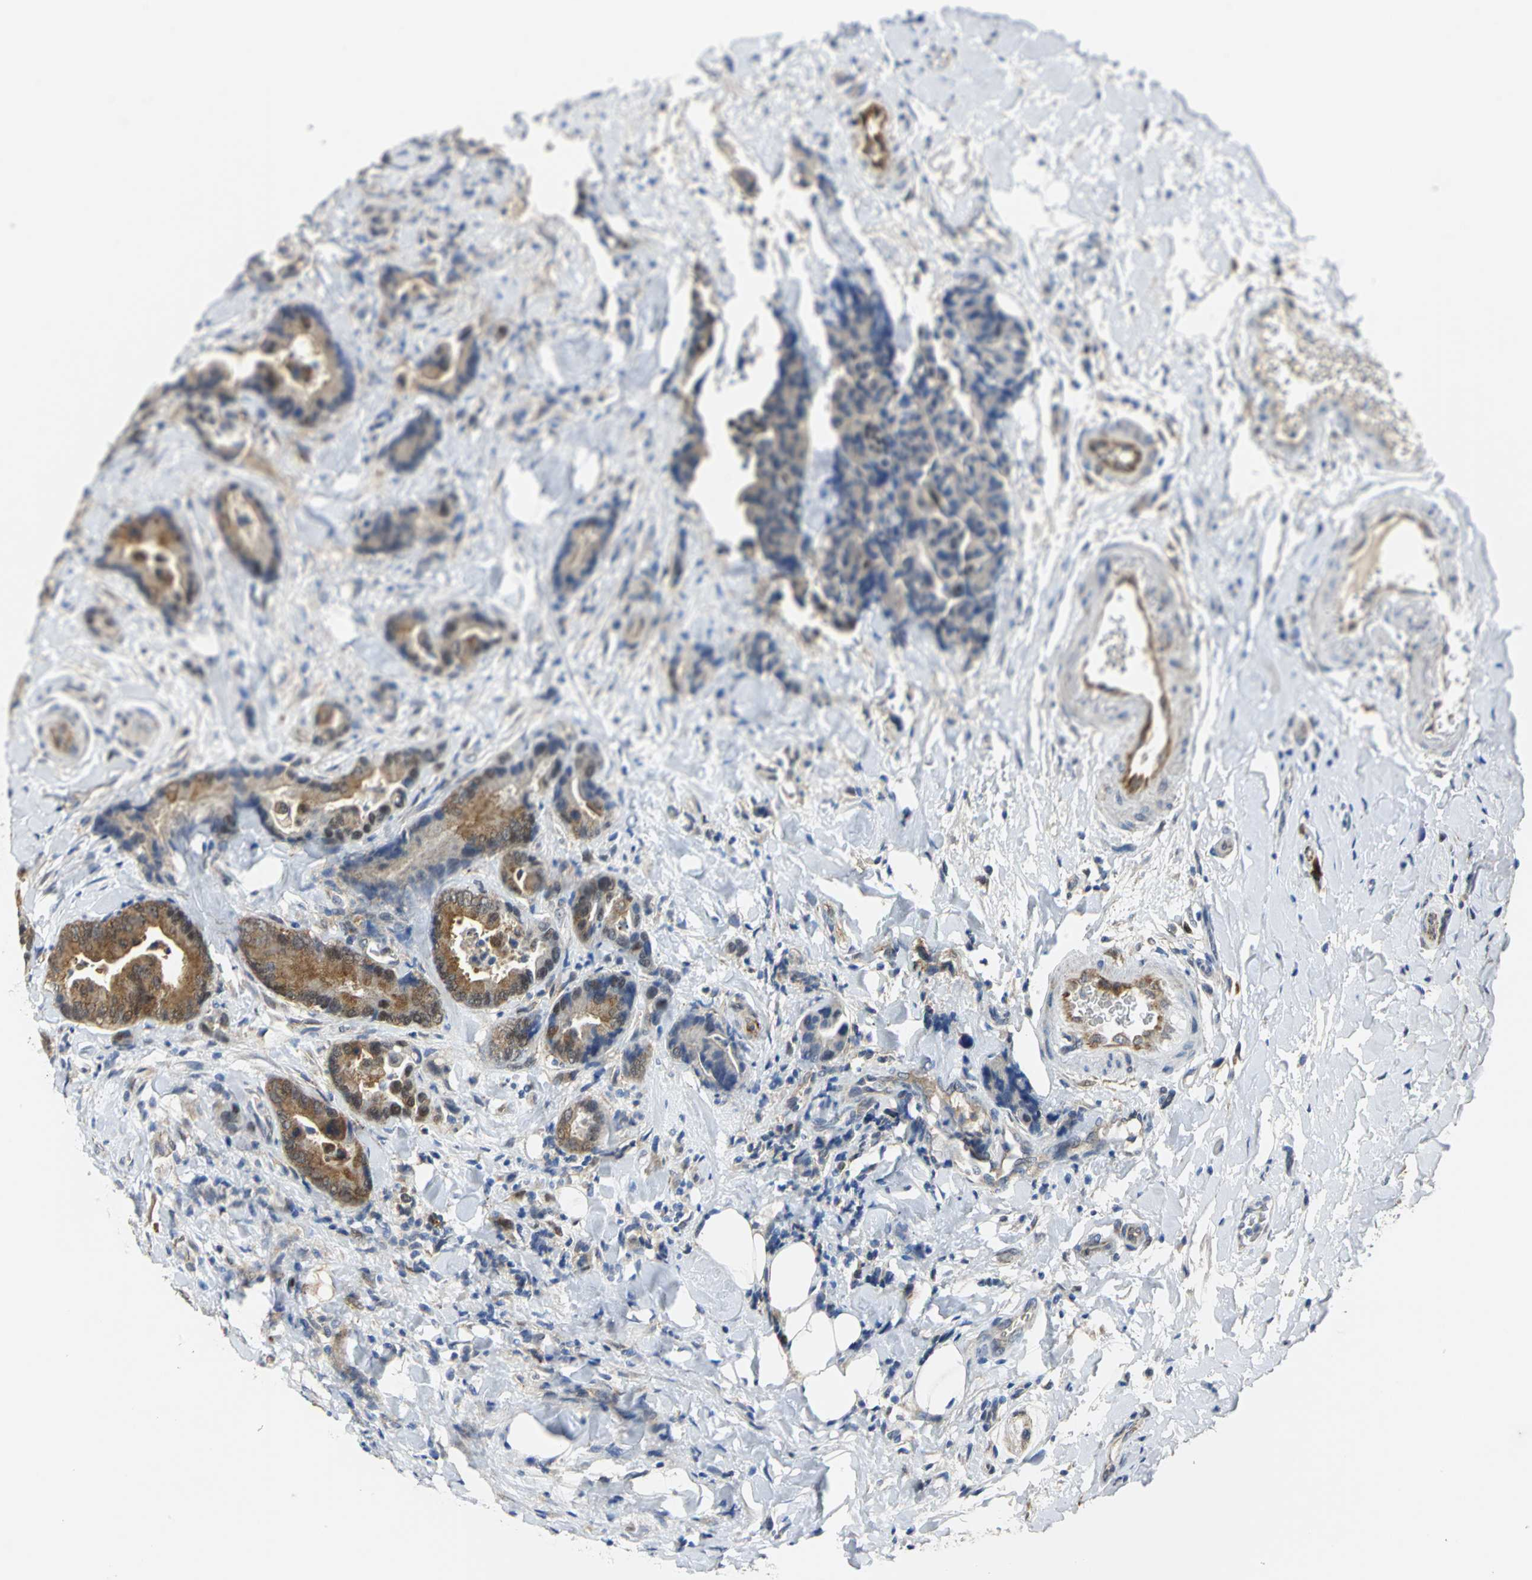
{"staining": {"intensity": "moderate", "quantity": ">75%", "location": "cytoplasmic/membranous"}, "tissue": "colorectal cancer", "cell_type": "Tumor cells", "image_type": "cancer", "snomed": [{"axis": "morphology", "description": "Normal tissue, NOS"}, {"axis": "morphology", "description": "Adenocarcinoma, NOS"}, {"axis": "topography", "description": "Colon"}], "caption": "Colorectal adenocarcinoma stained for a protein displays moderate cytoplasmic/membranous positivity in tumor cells.", "gene": "PGM3", "patient": {"sex": "male", "age": 82}}